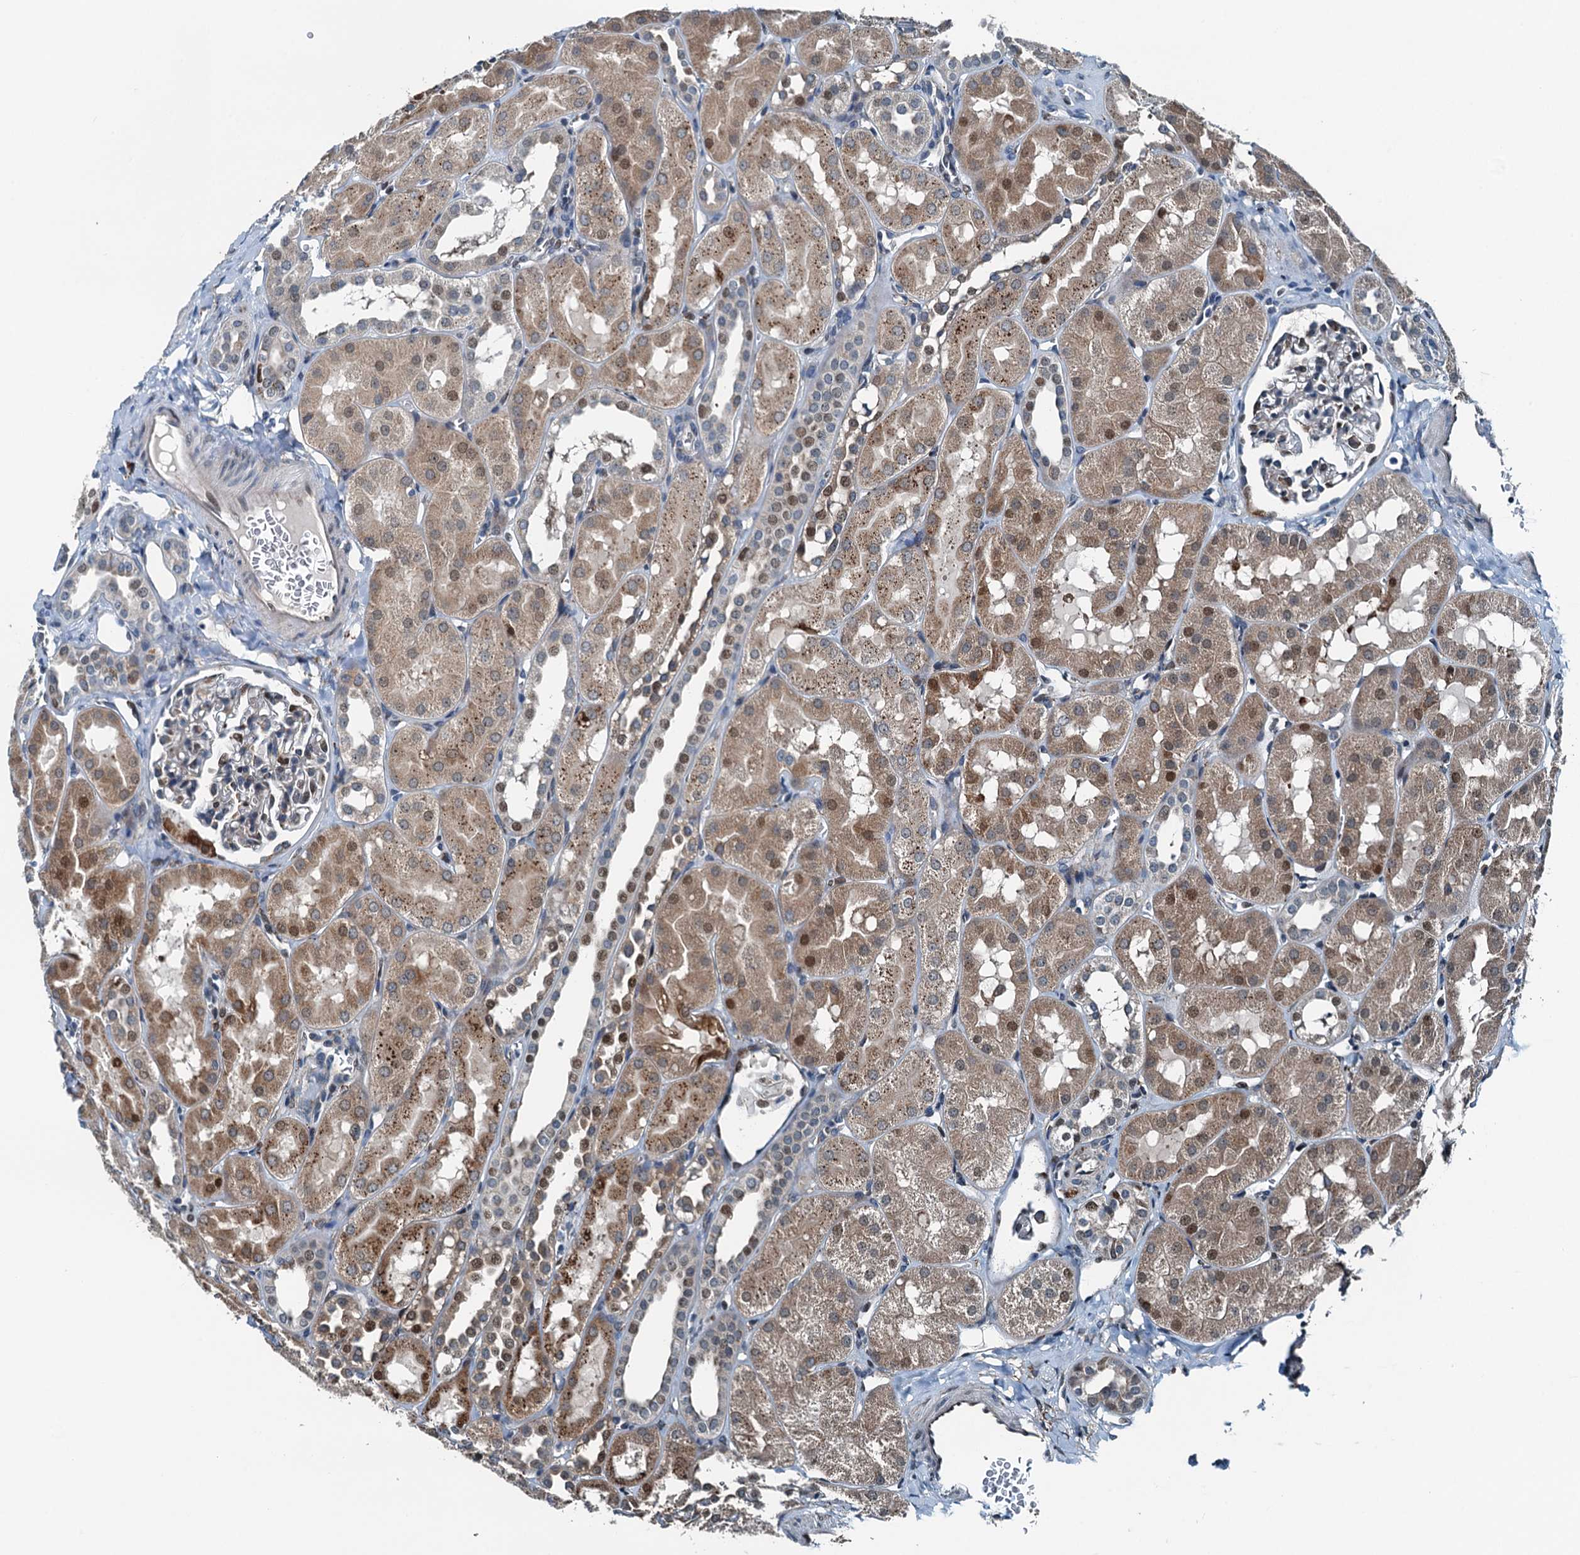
{"staining": {"intensity": "moderate", "quantity": "<25%", "location": "cytoplasmic/membranous"}, "tissue": "kidney", "cell_type": "Cells in glomeruli", "image_type": "normal", "snomed": [{"axis": "morphology", "description": "Normal tissue, NOS"}, {"axis": "topography", "description": "Kidney"}, {"axis": "topography", "description": "Urinary bladder"}], "caption": "Protein staining of normal kidney demonstrates moderate cytoplasmic/membranous staining in approximately <25% of cells in glomeruli. (Brightfield microscopy of DAB IHC at high magnification).", "gene": "TAMALIN", "patient": {"sex": "male", "age": 16}}